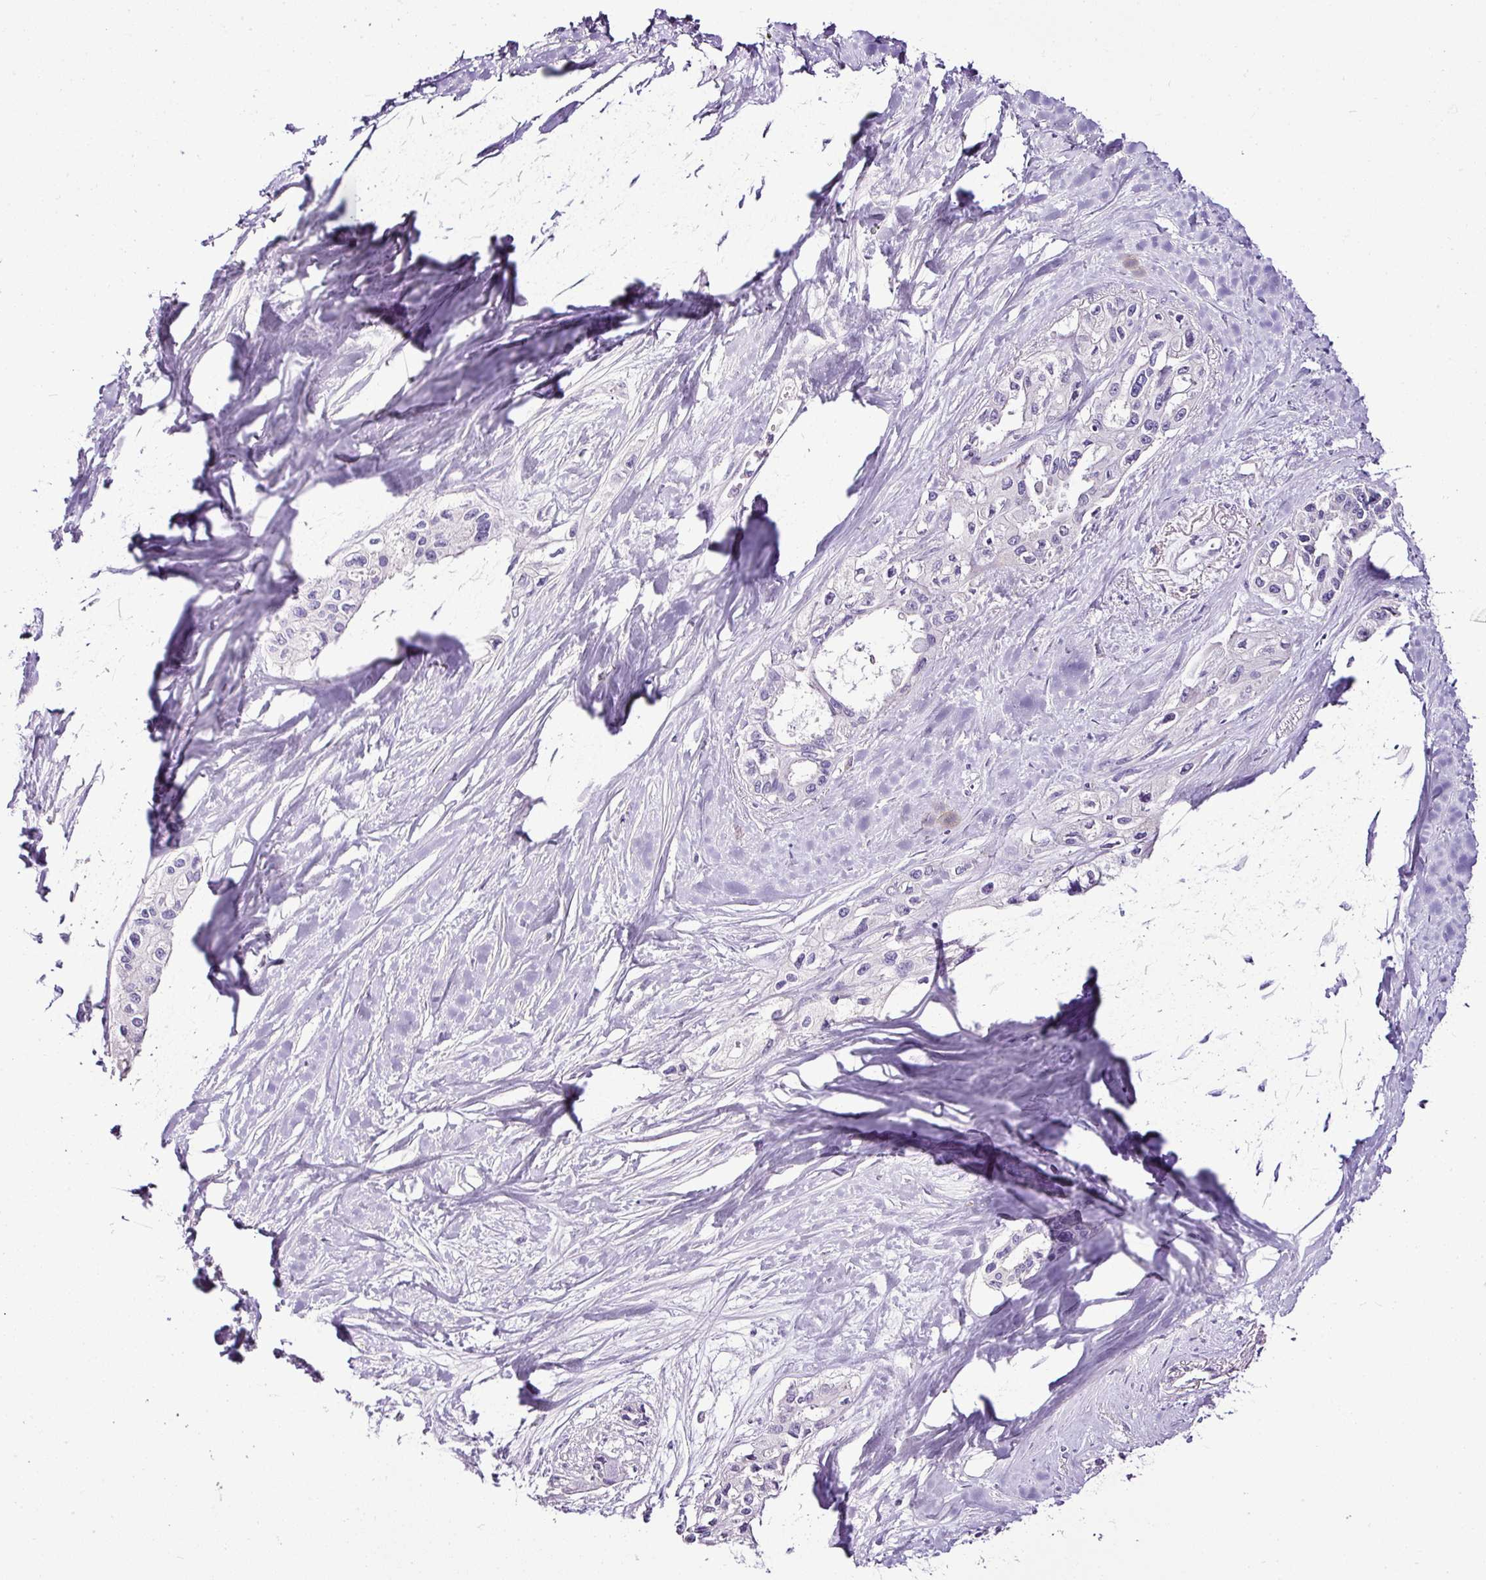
{"staining": {"intensity": "negative", "quantity": "none", "location": "none"}, "tissue": "pancreatic cancer", "cell_type": "Tumor cells", "image_type": "cancer", "snomed": [{"axis": "morphology", "description": "Adenocarcinoma, NOS"}, {"axis": "topography", "description": "Pancreas"}], "caption": "A high-resolution micrograph shows IHC staining of pancreatic cancer (adenocarcinoma), which demonstrates no significant positivity in tumor cells. The staining was performed using DAB (3,3'-diaminobenzidine) to visualize the protein expression in brown, while the nuclei were stained in blue with hematoxylin (Magnification: 20x).", "gene": "ESR1", "patient": {"sex": "female", "age": 50}}